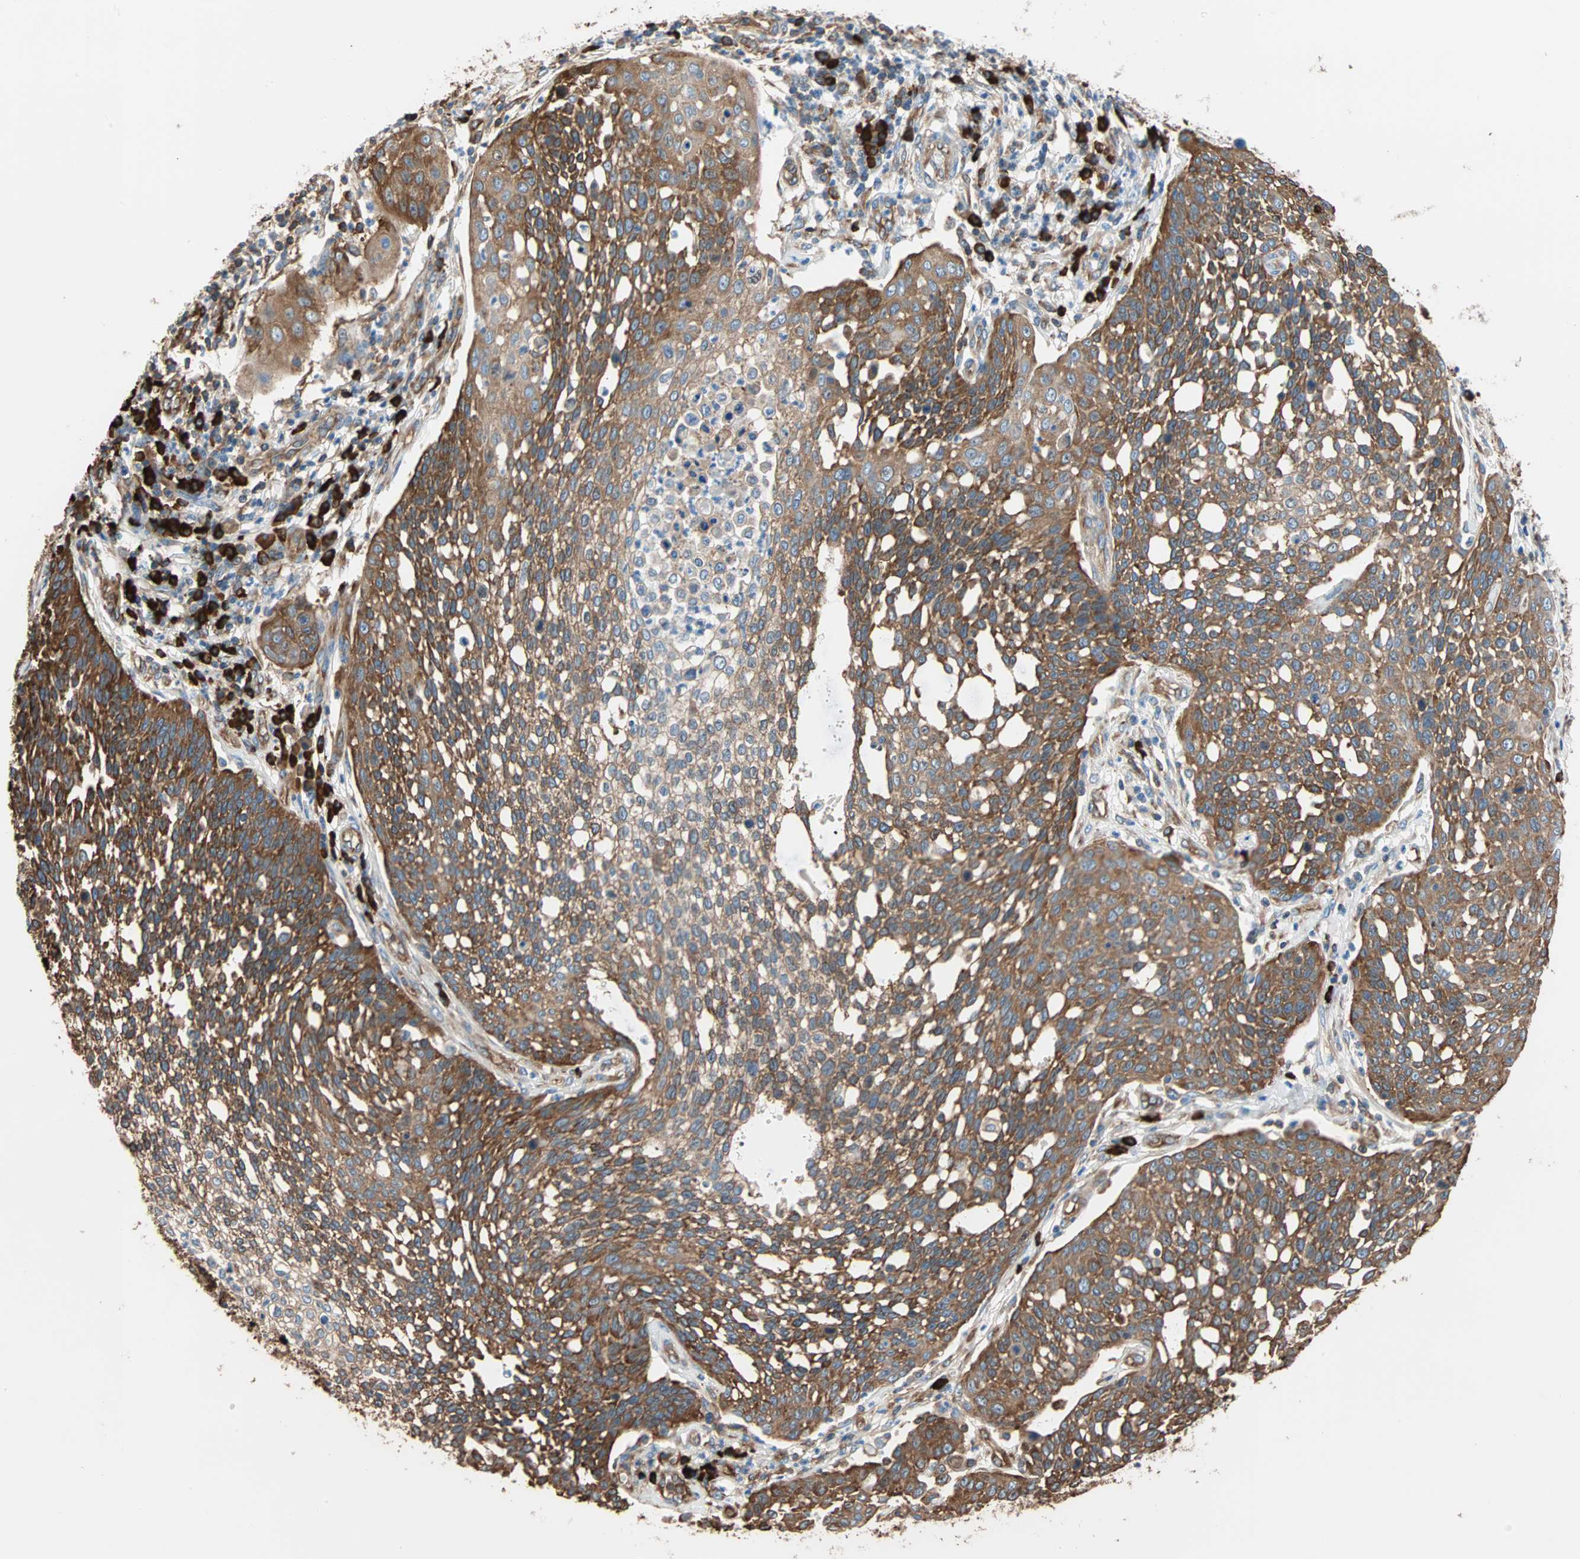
{"staining": {"intensity": "strong", "quantity": ">75%", "location": "cytoplasmic/membranous"}, "tissue": "cervical cancer", "cell_type": "Tumor cells", "image_type": "cancer", "snomed": [{"axis": "morphology", "description": "Squamous cell carcinoma, NOS"}, {"axis": "topography", "description": "Cervix"}], "caption": "Cervical cancer stained with a brown dye demonstrates strong cytoplasmic/membranous positive staining in approximately >75% of tumor cells.", "gene": "EEF2", "patient": {"sex": "female", "age": 34}}